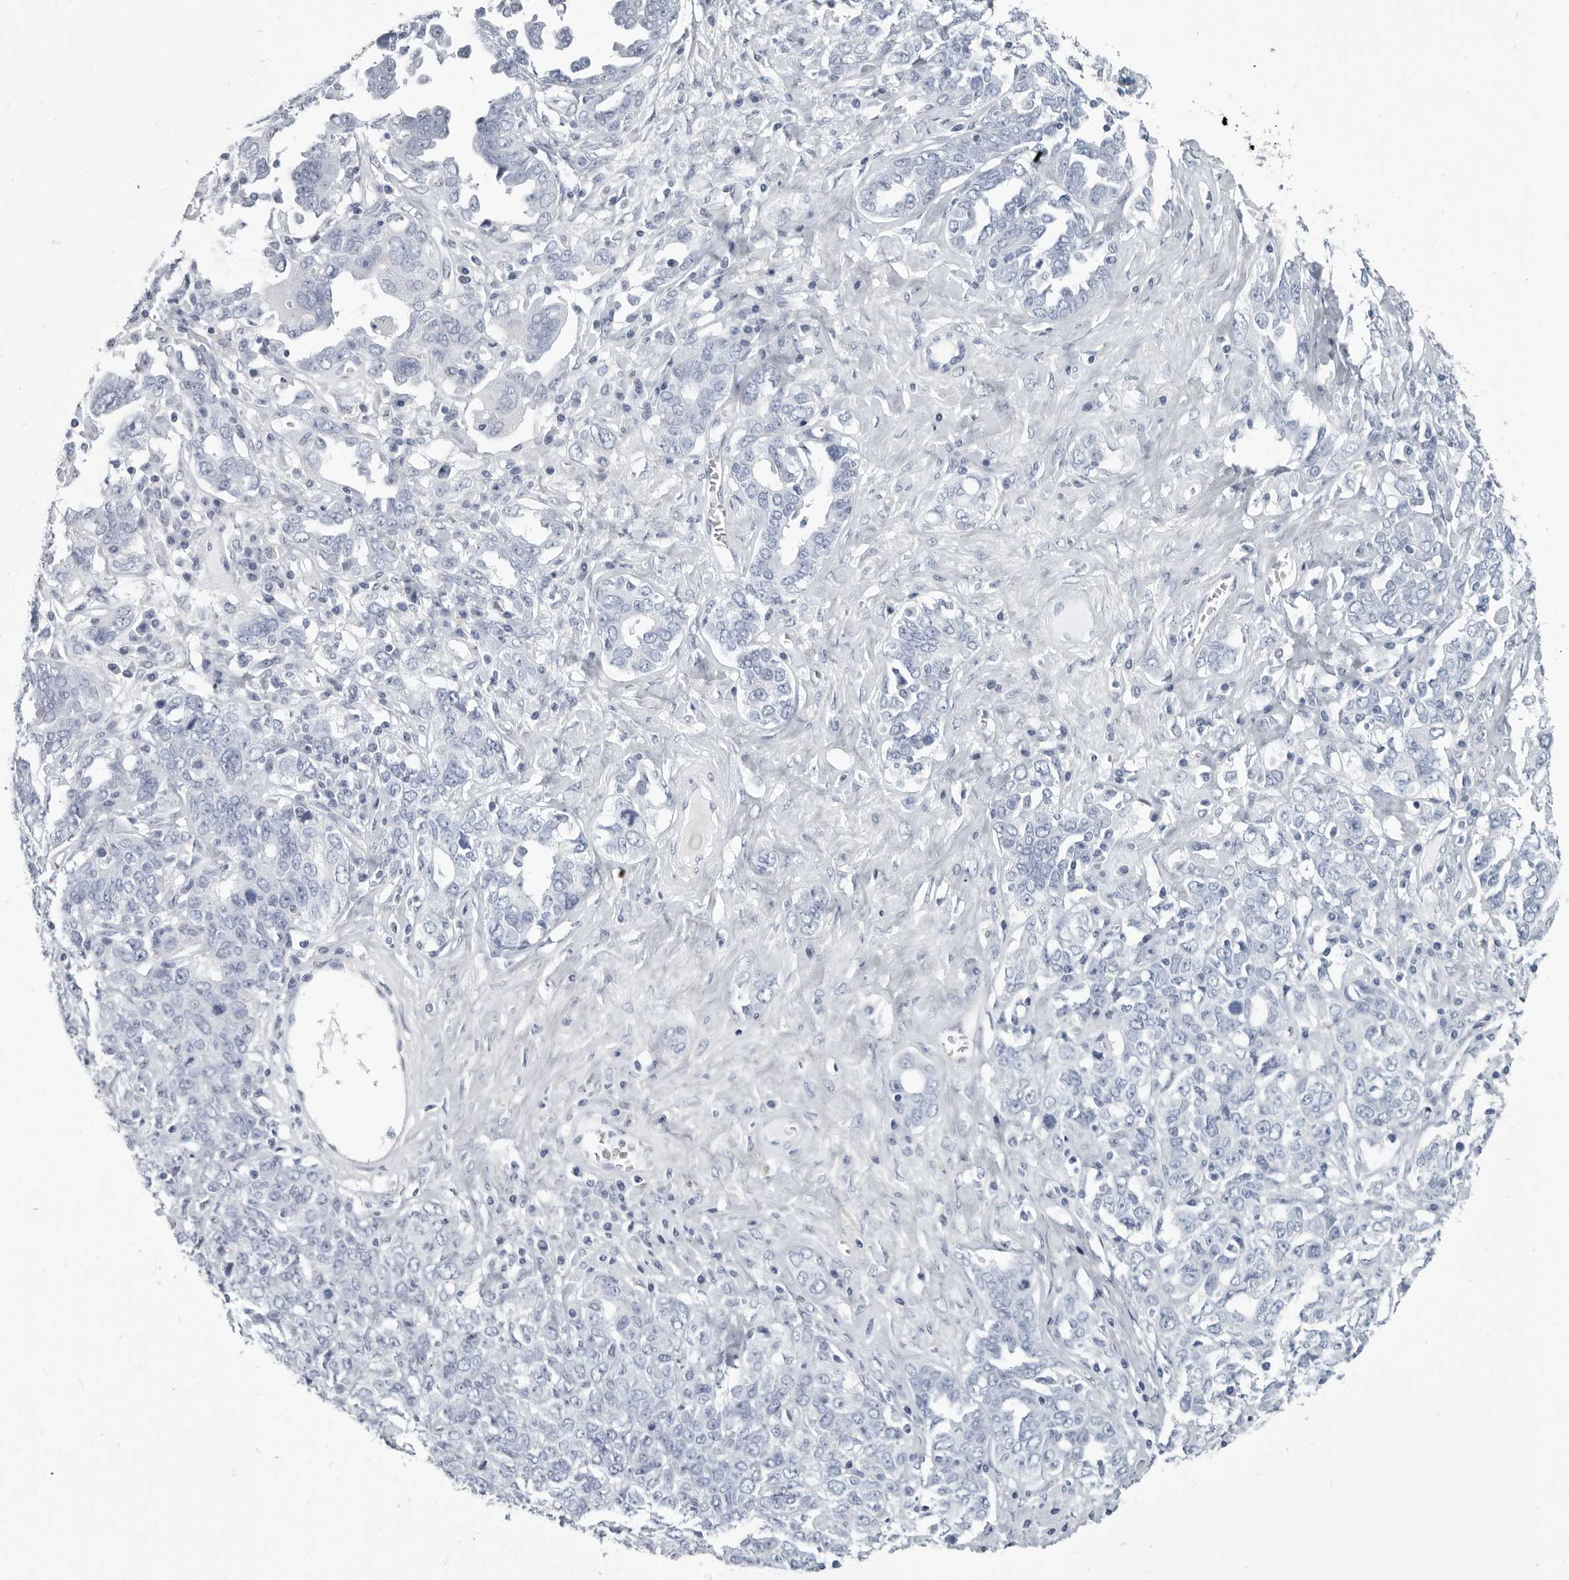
{"staining": {"intensity": "negative", "quantity": "none", "location": "none"}, "tissue": "ovarian cancer", "cell_type": "Tumor cells", "image_type": "cancer", "snomed": [{"axis": "morphology", "description": "Carcinoma, endometroid"}, {"axis": "topography", "description": "Ovary"}], "caption": "Tumor cells are negative for protein expression in human ovarian cancer (endometroid carcinoma).", "gene": "WRAP73", "patient": {"sex": "female", "age": 62}}